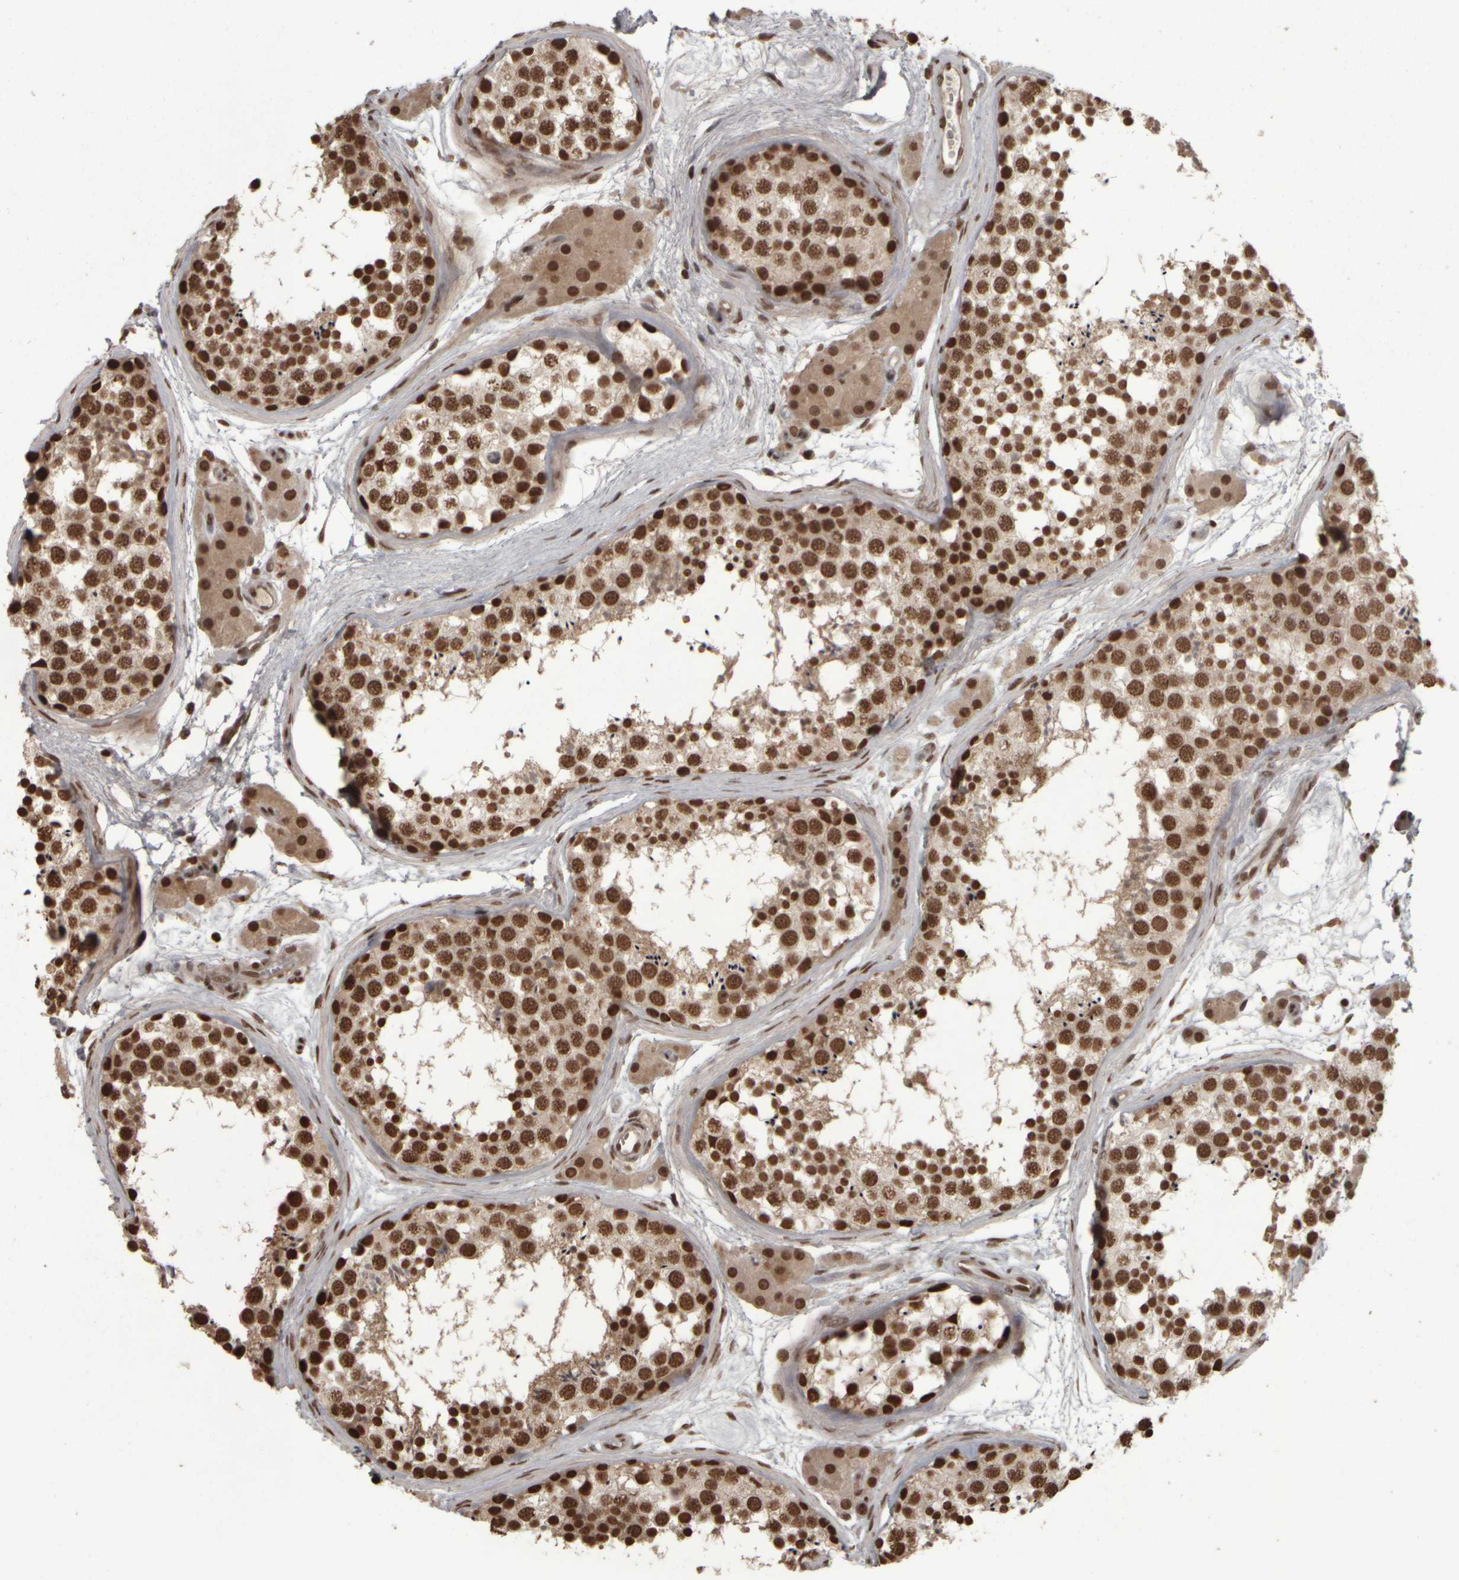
{"staining": {"intensity": "strong", "quantity": ">75%", "location": "nuclear"}, "tissue": "testis", "cell_type": "Cells in seminiferous ducts", "image_type": "normal", "snomed": [{"axis": "morphology", "description": "Normal tissue, NOS"}, {"axis": "topography", "description": "Testis"}], "caption": "Immunohistochemistry (DAB) staining of unremarkable testis reveals strong nuclear protein staining in about >75% of cells in seminiferous ducts.", "gene": "ZFHX4", "patient": {"sex": "male", "age": 56}}